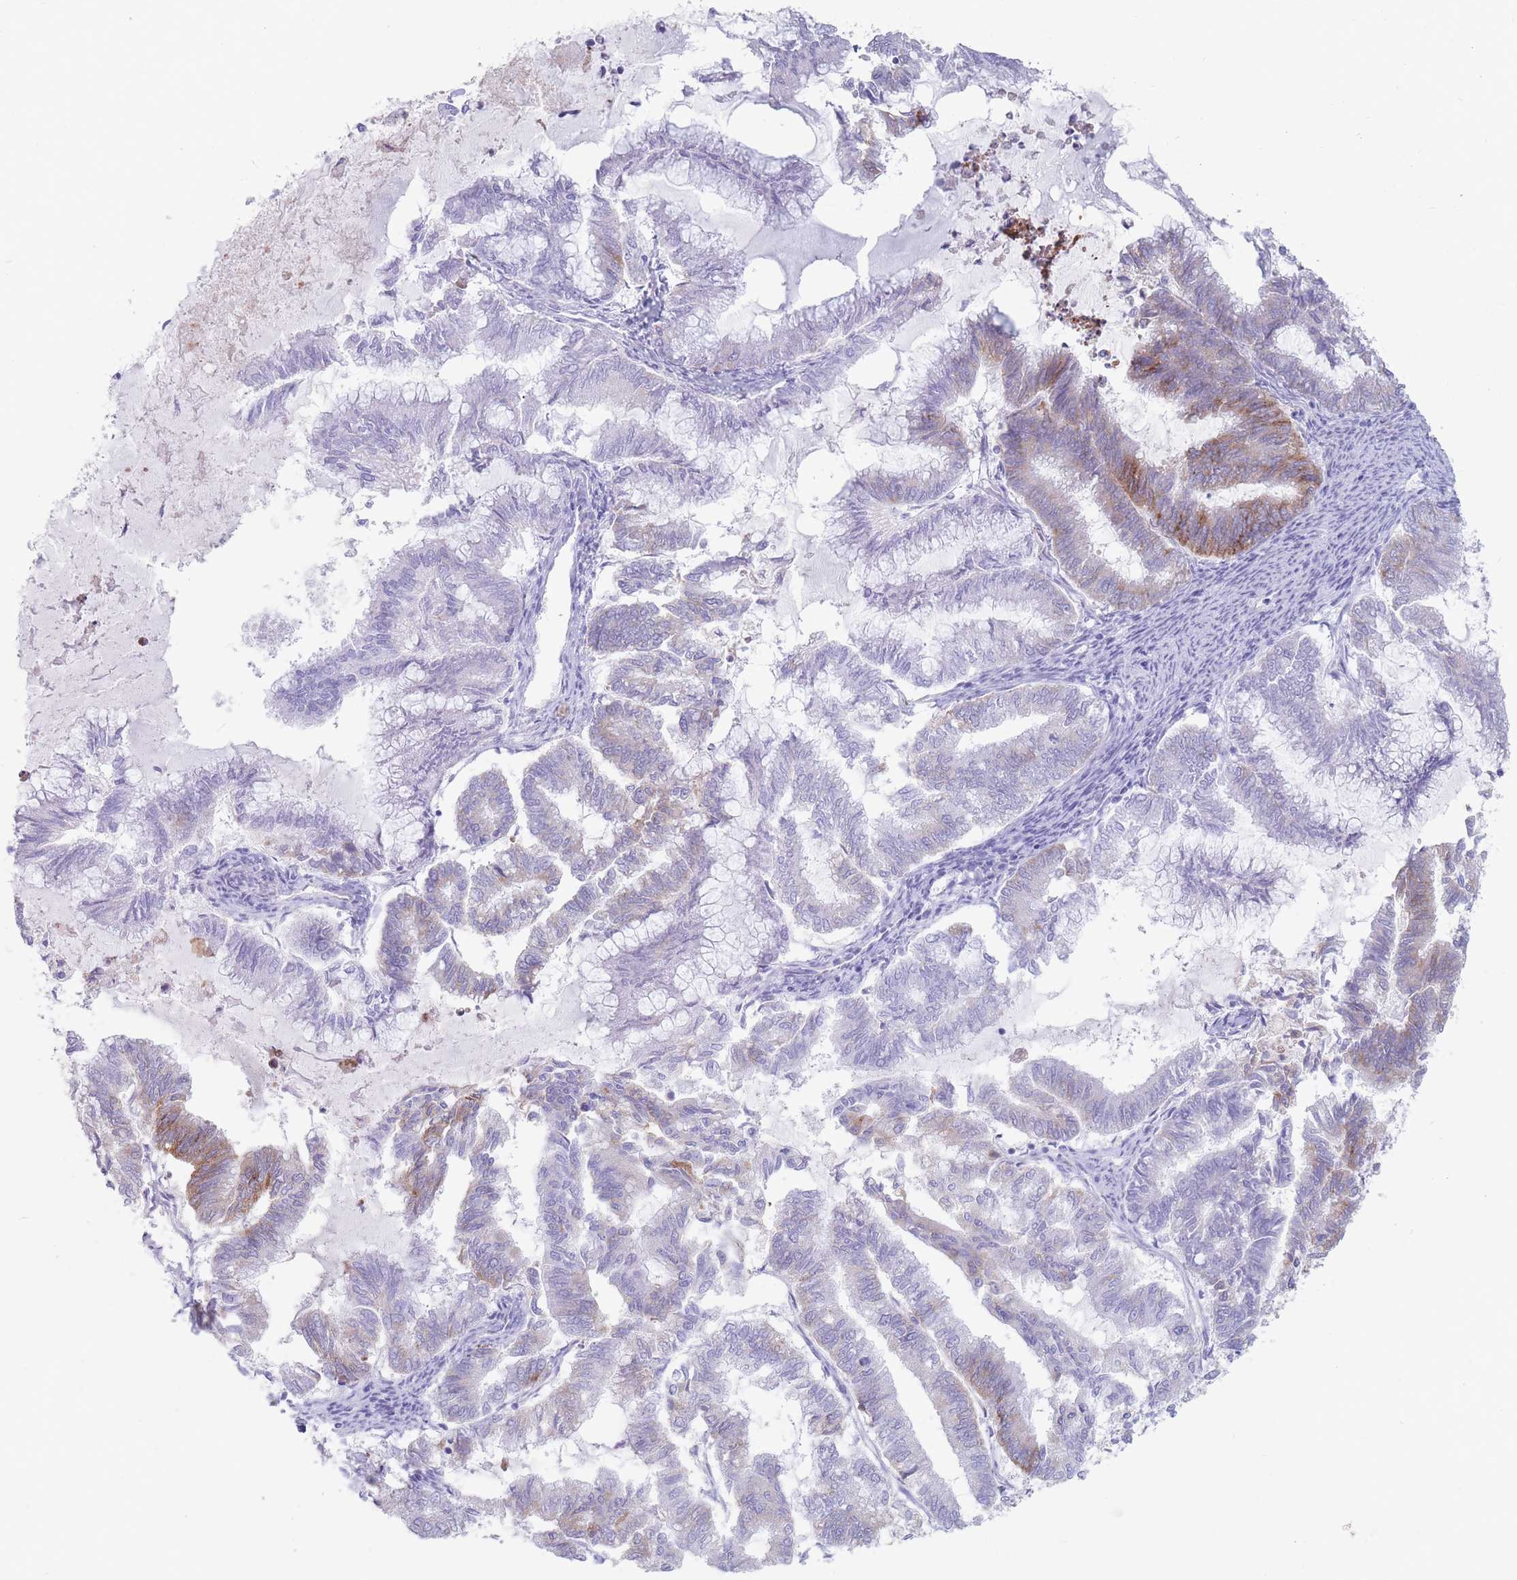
{"staining": {"intensity": "moderate", "quantity": "<25%", "location": "cytoplasmic/membranous"}, "tissue": "endometrial cancer", "cell_type": "Tumor cells", "image_type": "cancer", "snomed": [{"axis": "morphology", "description": "Adenocarcinoma, NOS"}, {"axis": "topography", "description": "Endometrium"}], "caption": "This is an image of immunohistochemistry staining of endometrial cancer, which shows moderate positivity in the cytoplasmic/membranous of tumor cells.", "gene": "ST3GAL5", "patient": {"sex": "female", "age": 79}}